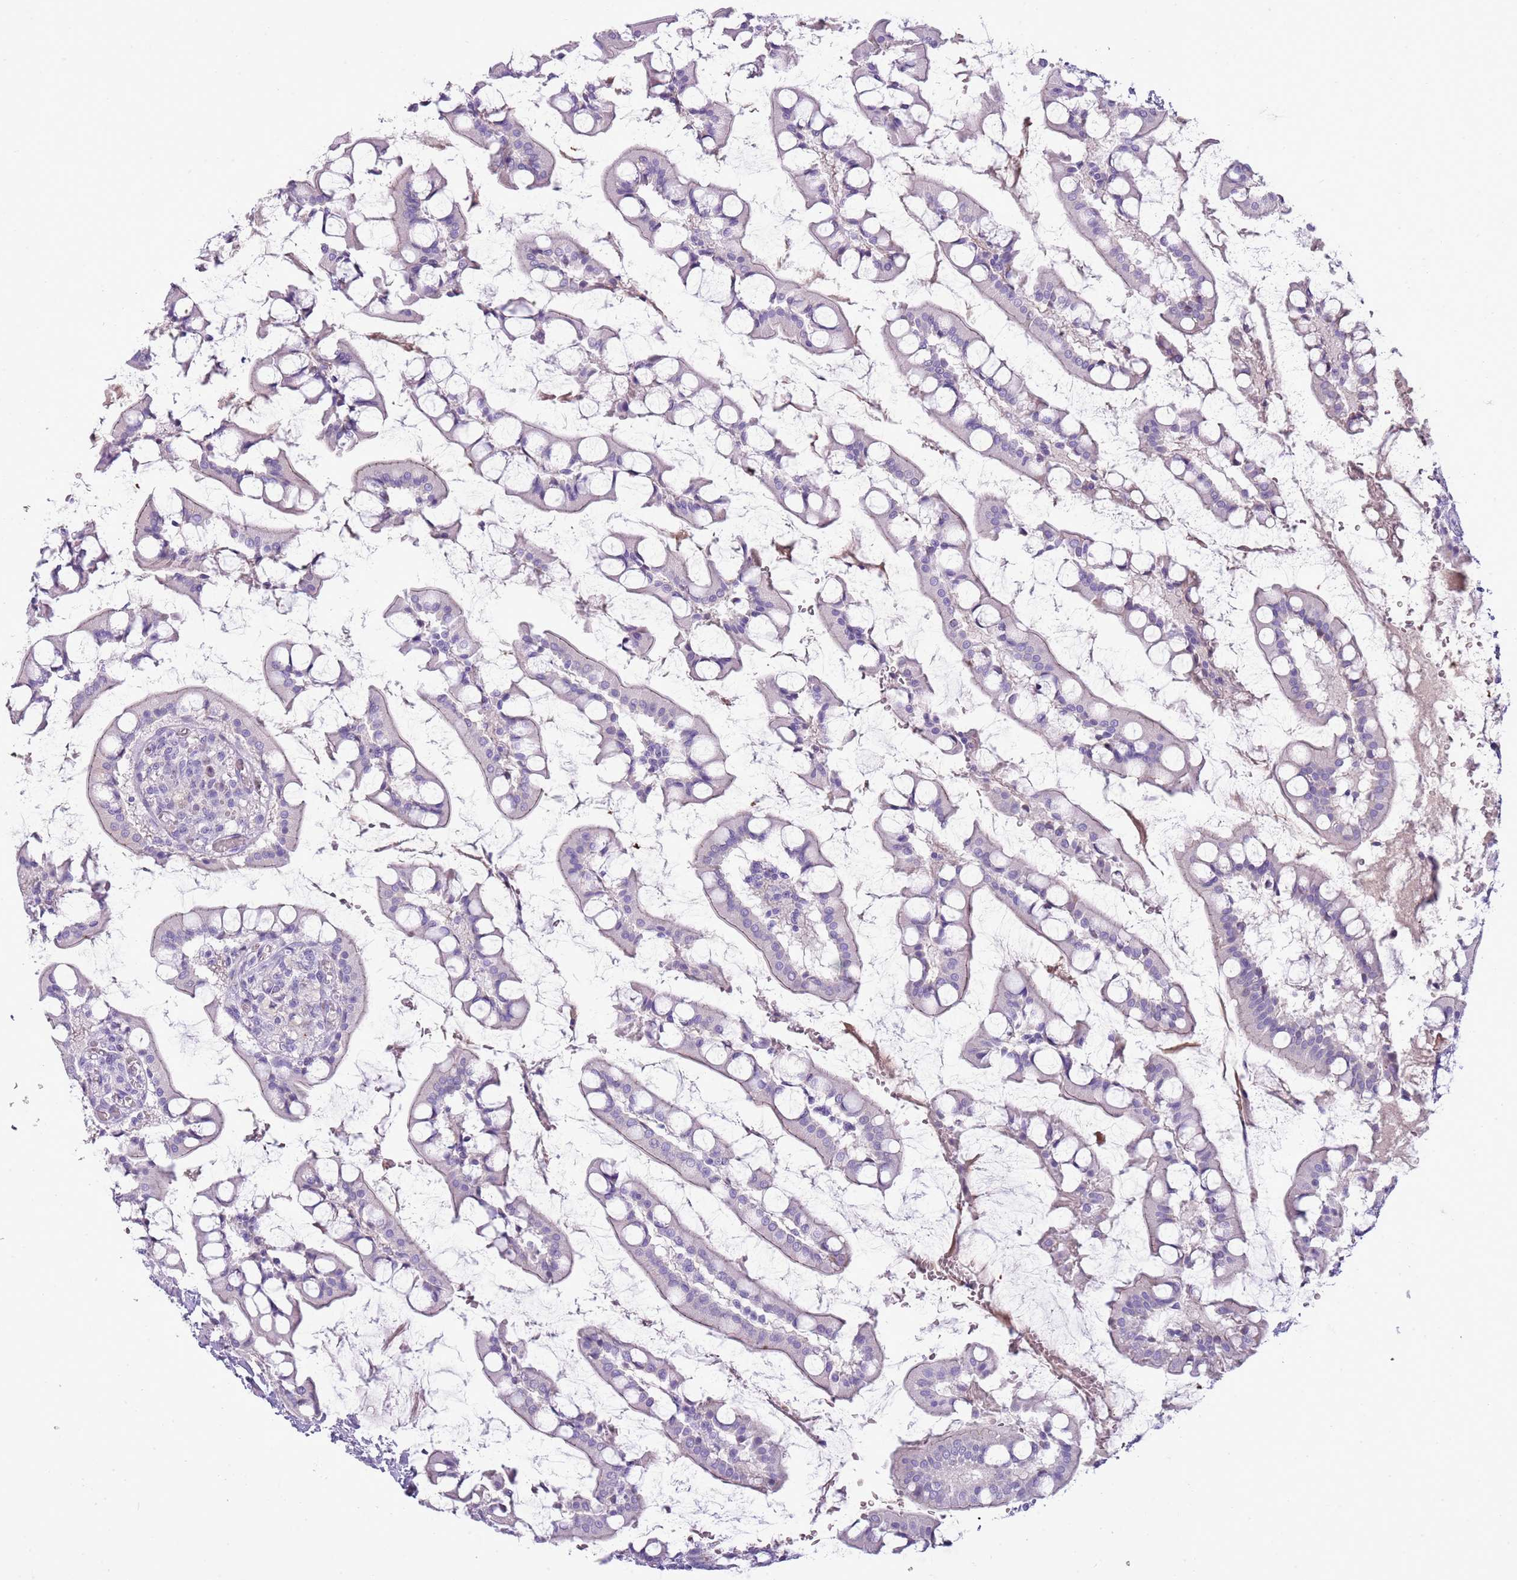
{"staining": {"intensity": "weak", "quantity": "25%-75%", "location": "cytoplasmic/membranous"}, "tissue": "small intestine", "cell_type": "Glandular cells", "image_type": "normal", "snomed": [{"axis": "morphology", "description": "Normal tissue, NOS"}, {"axis": "topography", "description": "Small intestine"}], "caption": "IHC photomicrograph of unremarkable small intestine: small intestine stained using IHC demonstrates low levels of weak protein expression localized specifically in the cytoplasmic/membranous of glandular cells, appearing as a cytoplasmic/membranous brown color.", "gene": "NBPF4", "patient": {"sex": "male", "age": 52}}